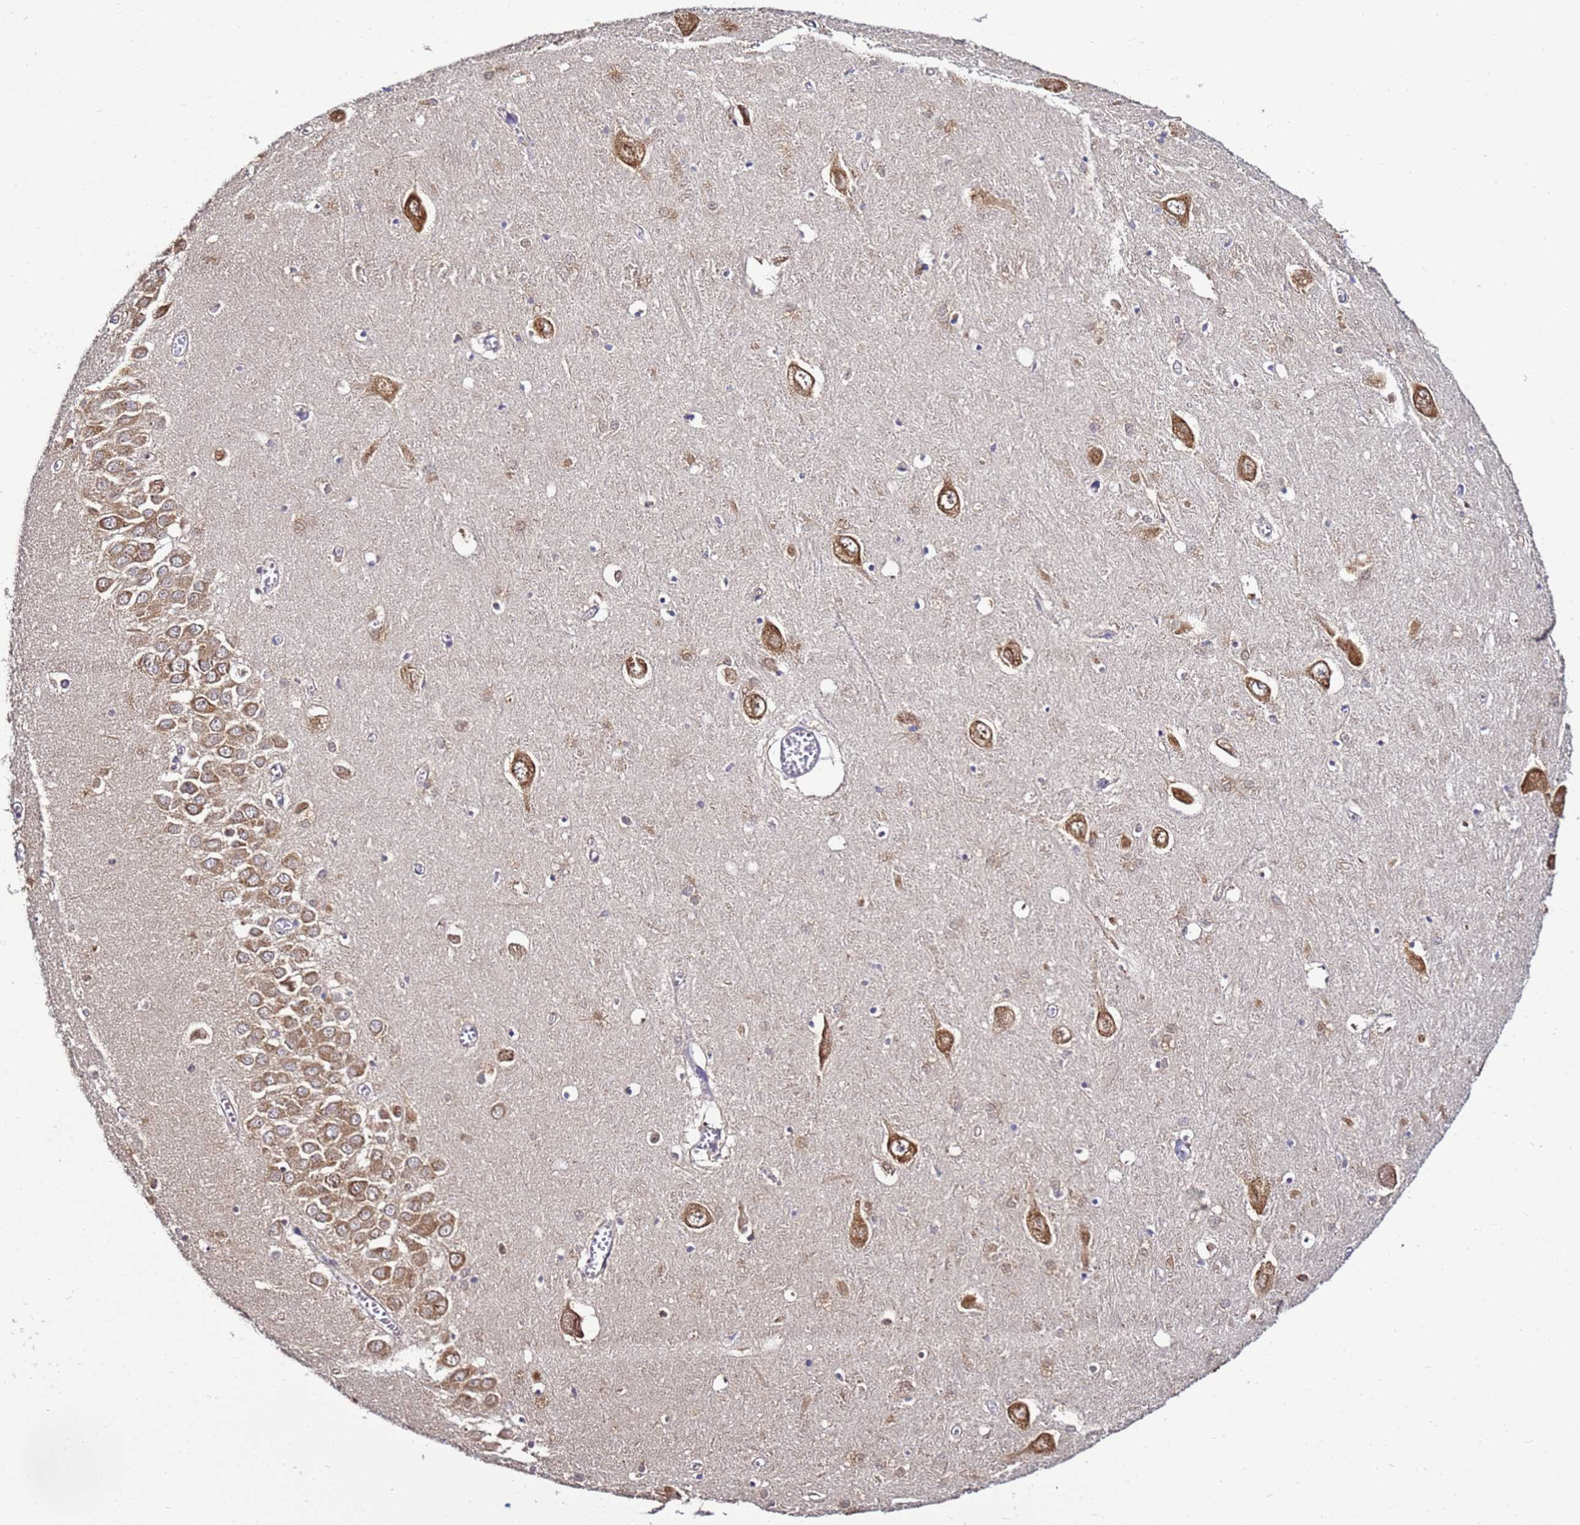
{"staining": {"intensity": "negative", "quantity": "none", "location": "none"}, "tissue": "hippocampus", "cell_type": "Glial cells", "image_type": "normal", "snomed": [{"axis": "morphology", "description": "Normal tissue, NOS"}, {"axis": "topography", "description": "Hippocampus"}], "caption": "Image shows no significant protein positivity in glial cells of normal hippocampus.", "gene": "NARS1", "patient": {"sex": "male", "age": 70}}